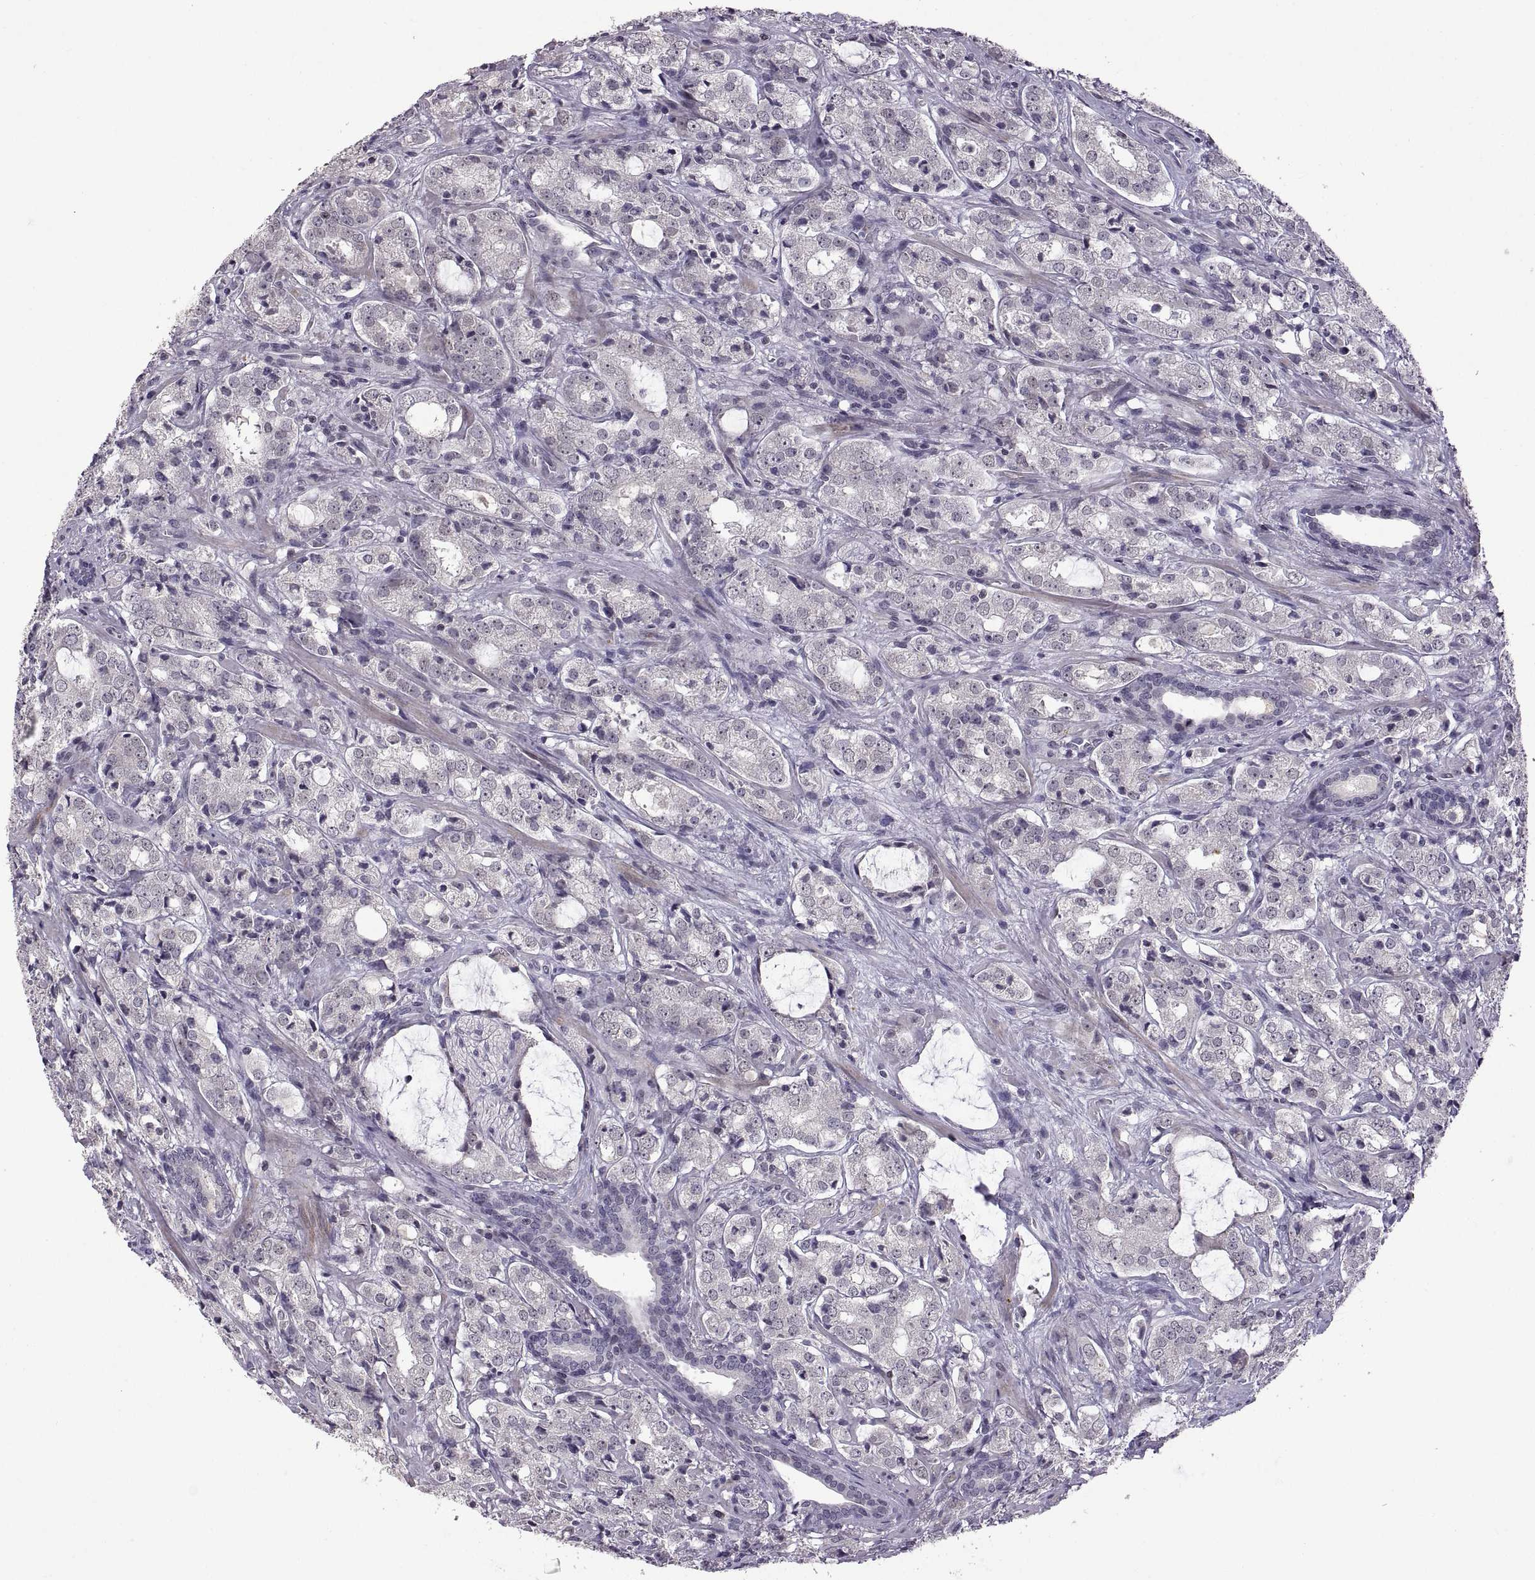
{"staining": {"intensity": "negative", "quantity": "none", "location": "none"}, "tissue": "prostate cancer", "cell_type": "Tumor cells", "image_type": "cancer", "snomed": [{"axis": "morphology", "description": "Adenocarcinoma, NOS"}, {"axis": "topography", "description": "Prostate"}], "caption": "Histopathology image shows no significant protein positivity in tumor cells of prostate cancer.", "gene": "NEK2", "patient": {"sex": "male", "age": 66}}